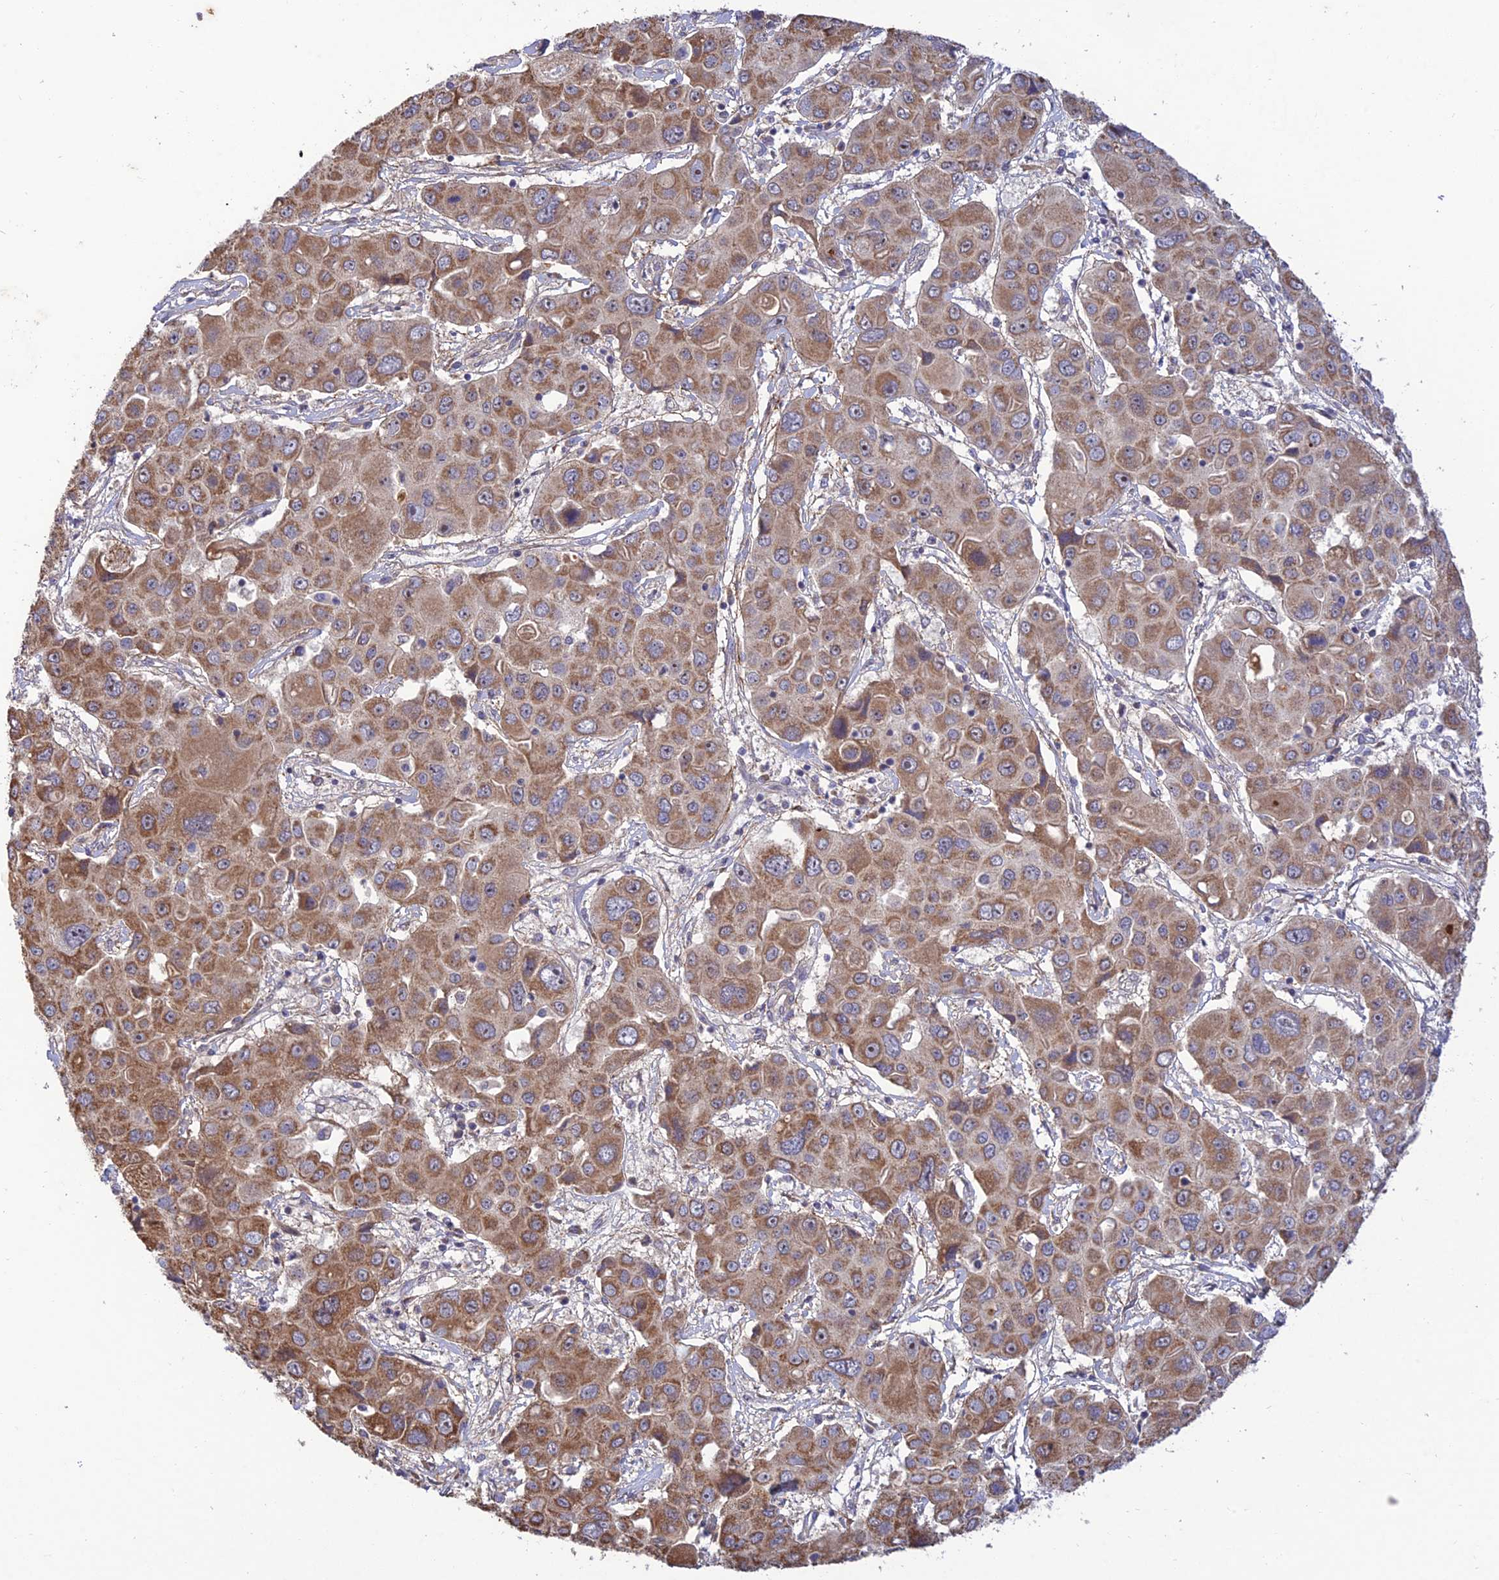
{"staining": {"intensity": "moderate", "quantity": ">75%", "location": "cytoplasmic/membranous"}, "tissue": "liver cancer", "cell_type": "Tumor cells", "image_type": "cancer", "snomed": [{"axis": "morphology", "description": "Cholangiocarcinoma"}, {"axis": "topography", "description": "Liver"}], "caption": "A medium amount of moderate cytoplasmic/membranous expression is identified in approximately >75% of tumor cells in liver cancer (cholangiocarcinoma) tissue. (DAB (3,3'-diaminobenzidine) IHC, brown staining for protein, blue staining for nuclei).", "gene": "PLEKHG2", "patient": {"sex": "male", "age": 67}}